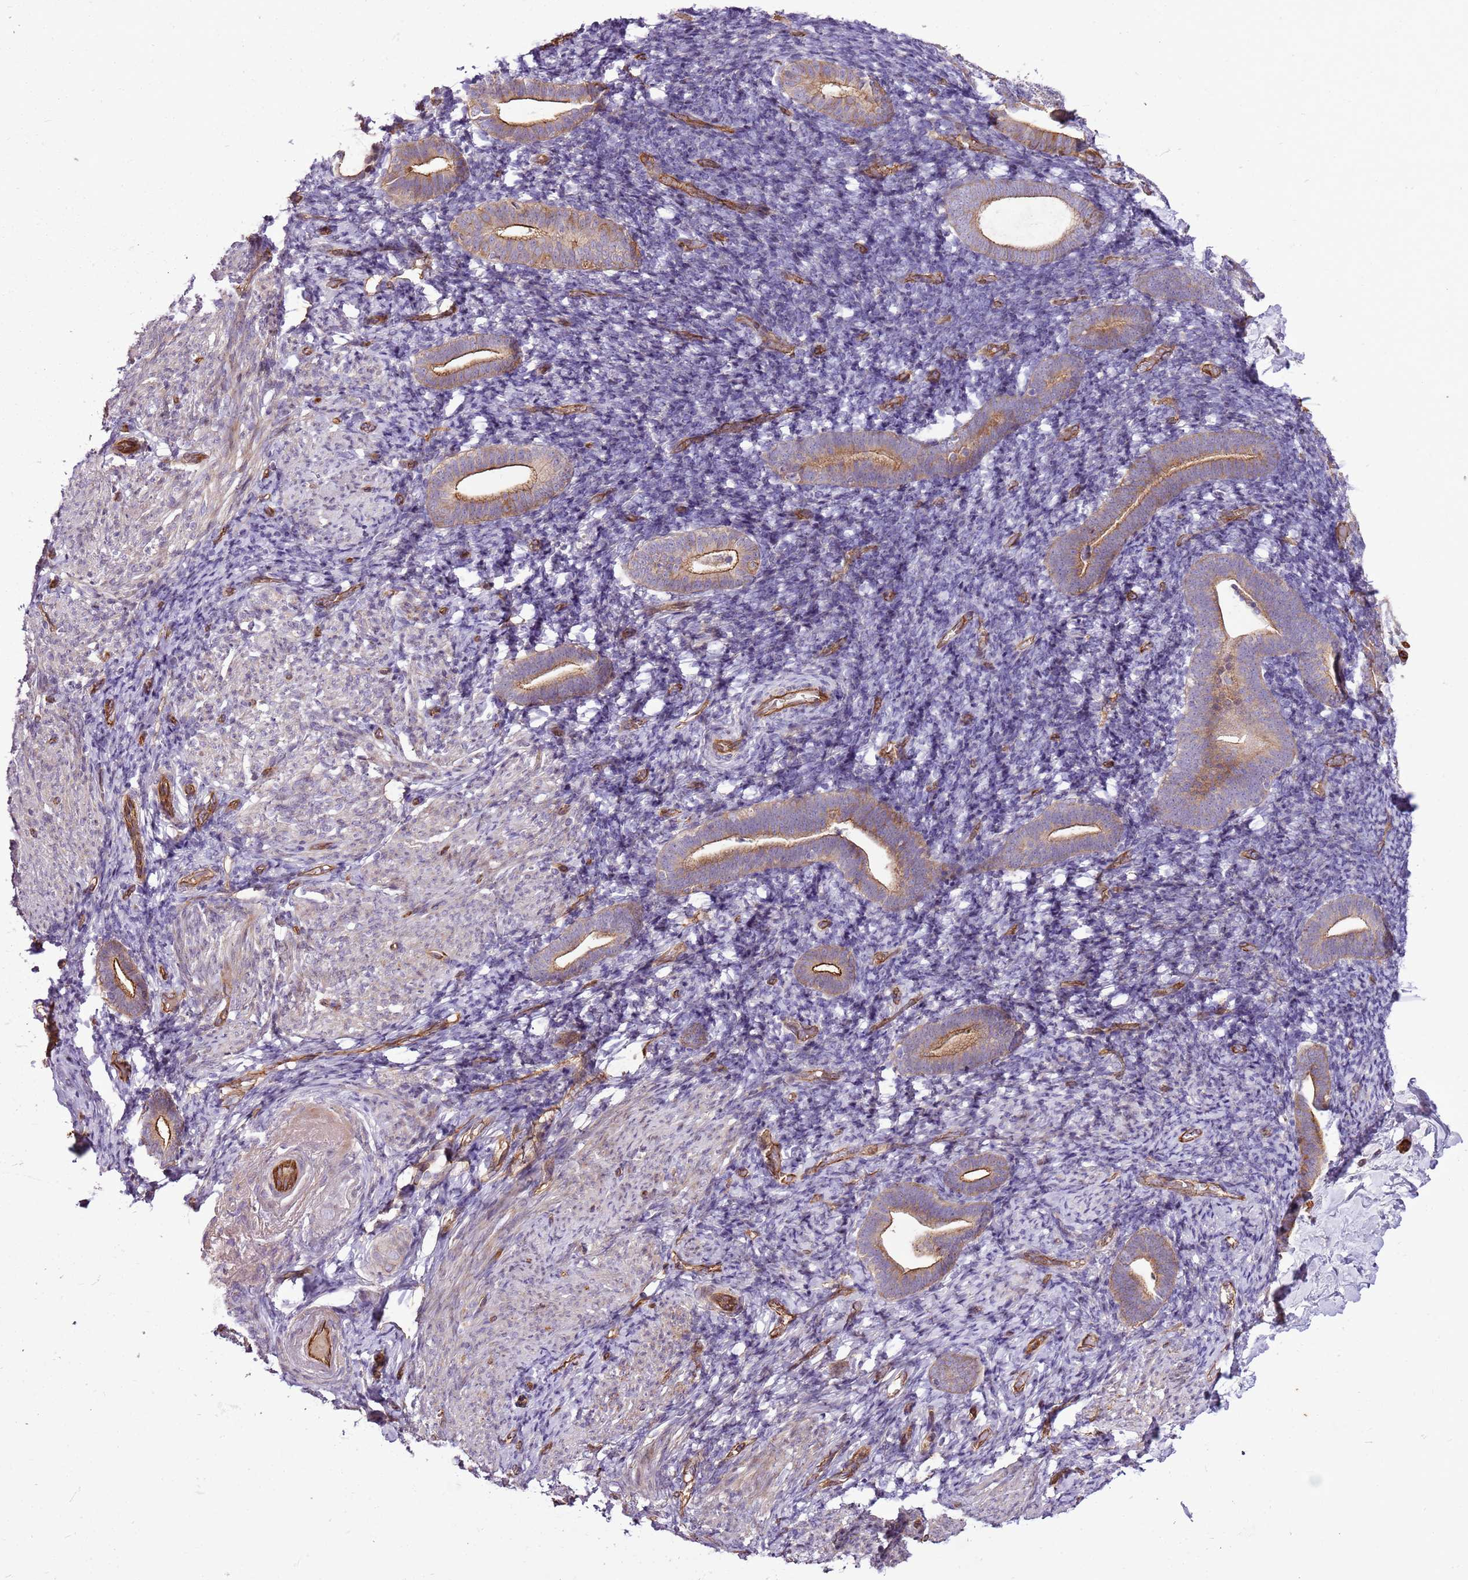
{"staining": {"intensity": "negative", "quantity": "none", "location": "none"}, "tissue": "endometrium", "cell_type": "Cells in endometrial stroma", "image_type": "normal", "snomed": [{"axis": "morphology", "description": "Normal tissue, NOS"}, {"axis": "topography", "description": "Endometrium"}], "caption": "The micrograph displays no staining of cells in endometrial stroma in benign endometrium.", "gene": "ZNF827", "patient": {"sex": "female", "age": 51}}